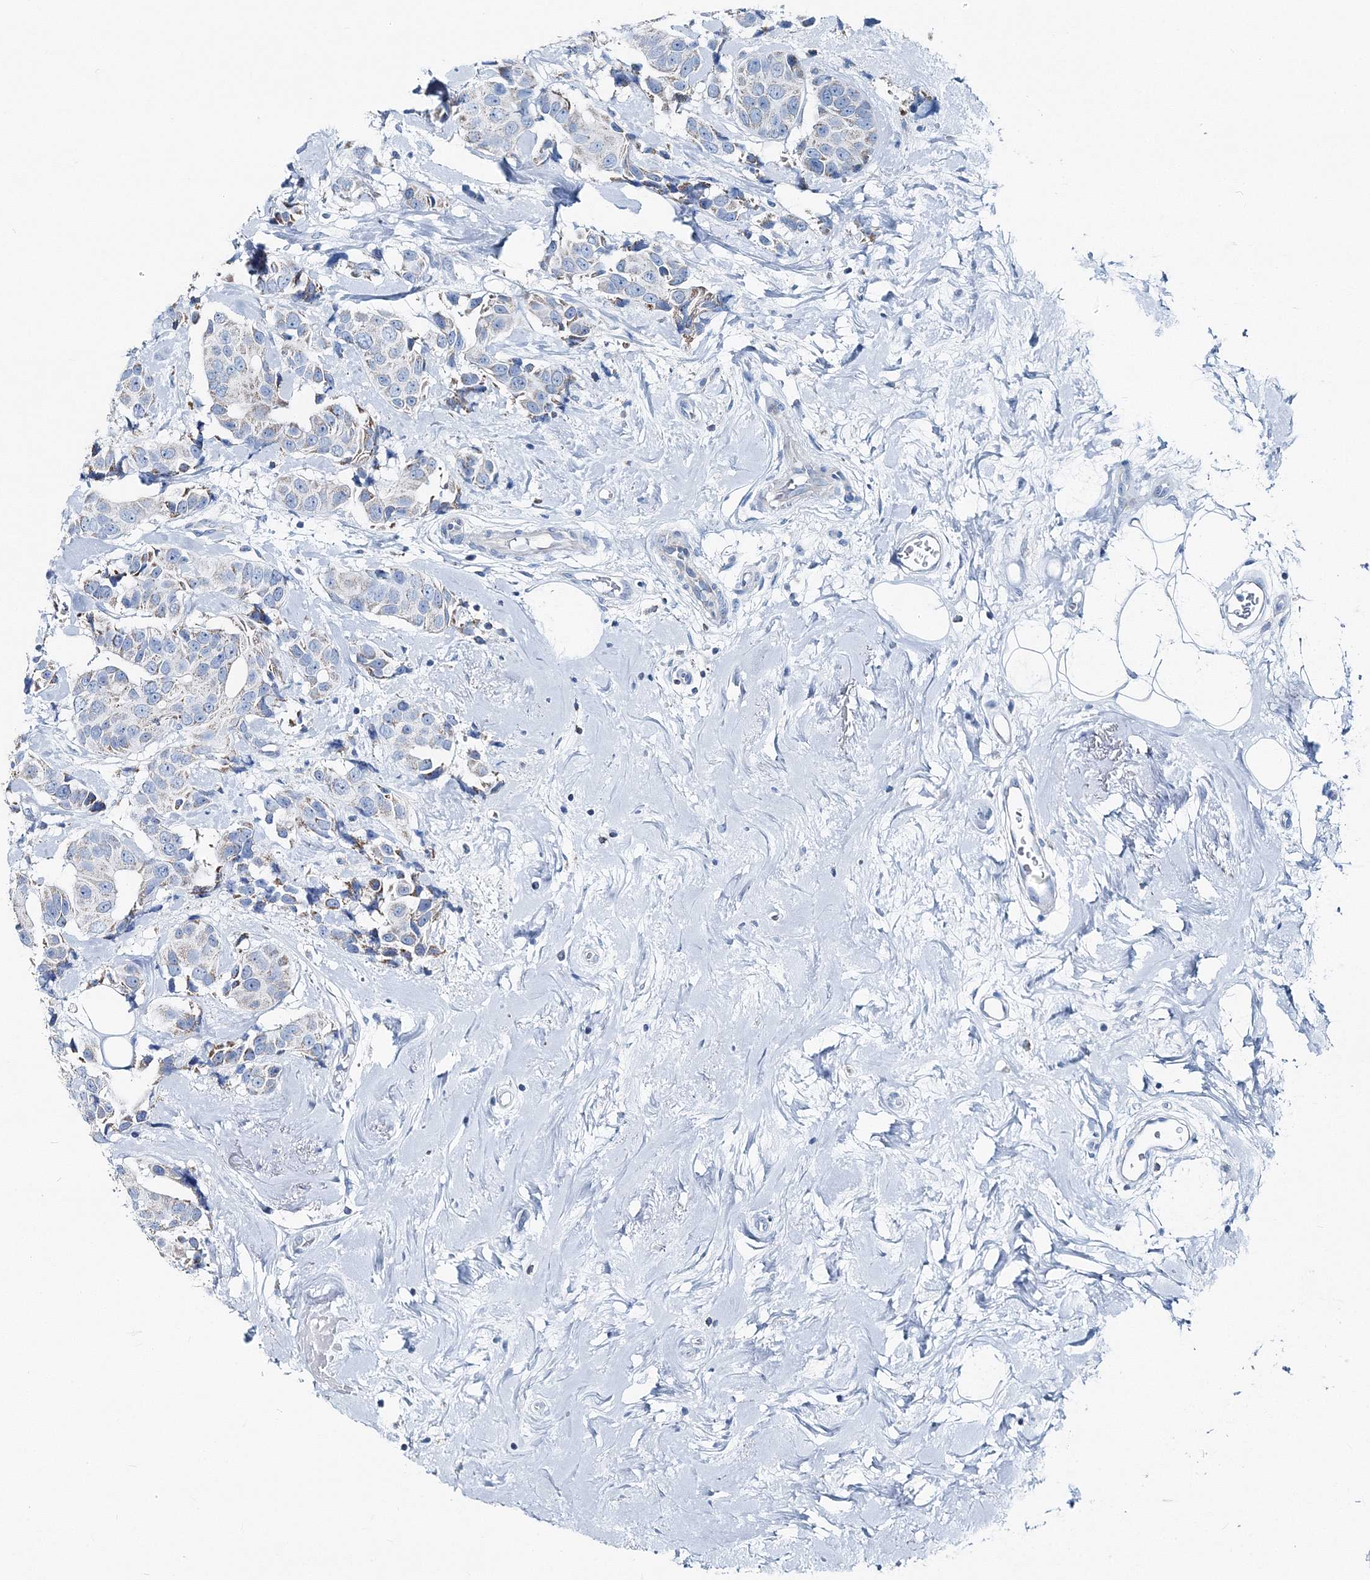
{"staining": {"intensity": "weak", "quantity": "<25%", "location": "cytoplasmic/membranous"}, "tissue": "breast cancer", "cell_type": "Tumor cells", "image_type": "cancer", "snomed": [{"axis": "morphology", "description": "Normal tissue, NOS"}, {"axis": "morphology", "description": "Duct carcinoma"}, {"axis": "topography", "description": "Breast"}], "caption": "Immunohistochemical staining of human breast cancer (intraductal carcinoma) reveals no significant positivity in tumor cells.", "gene": "GABARAPL2", "patient": {"sex": "female", "age": 39}}